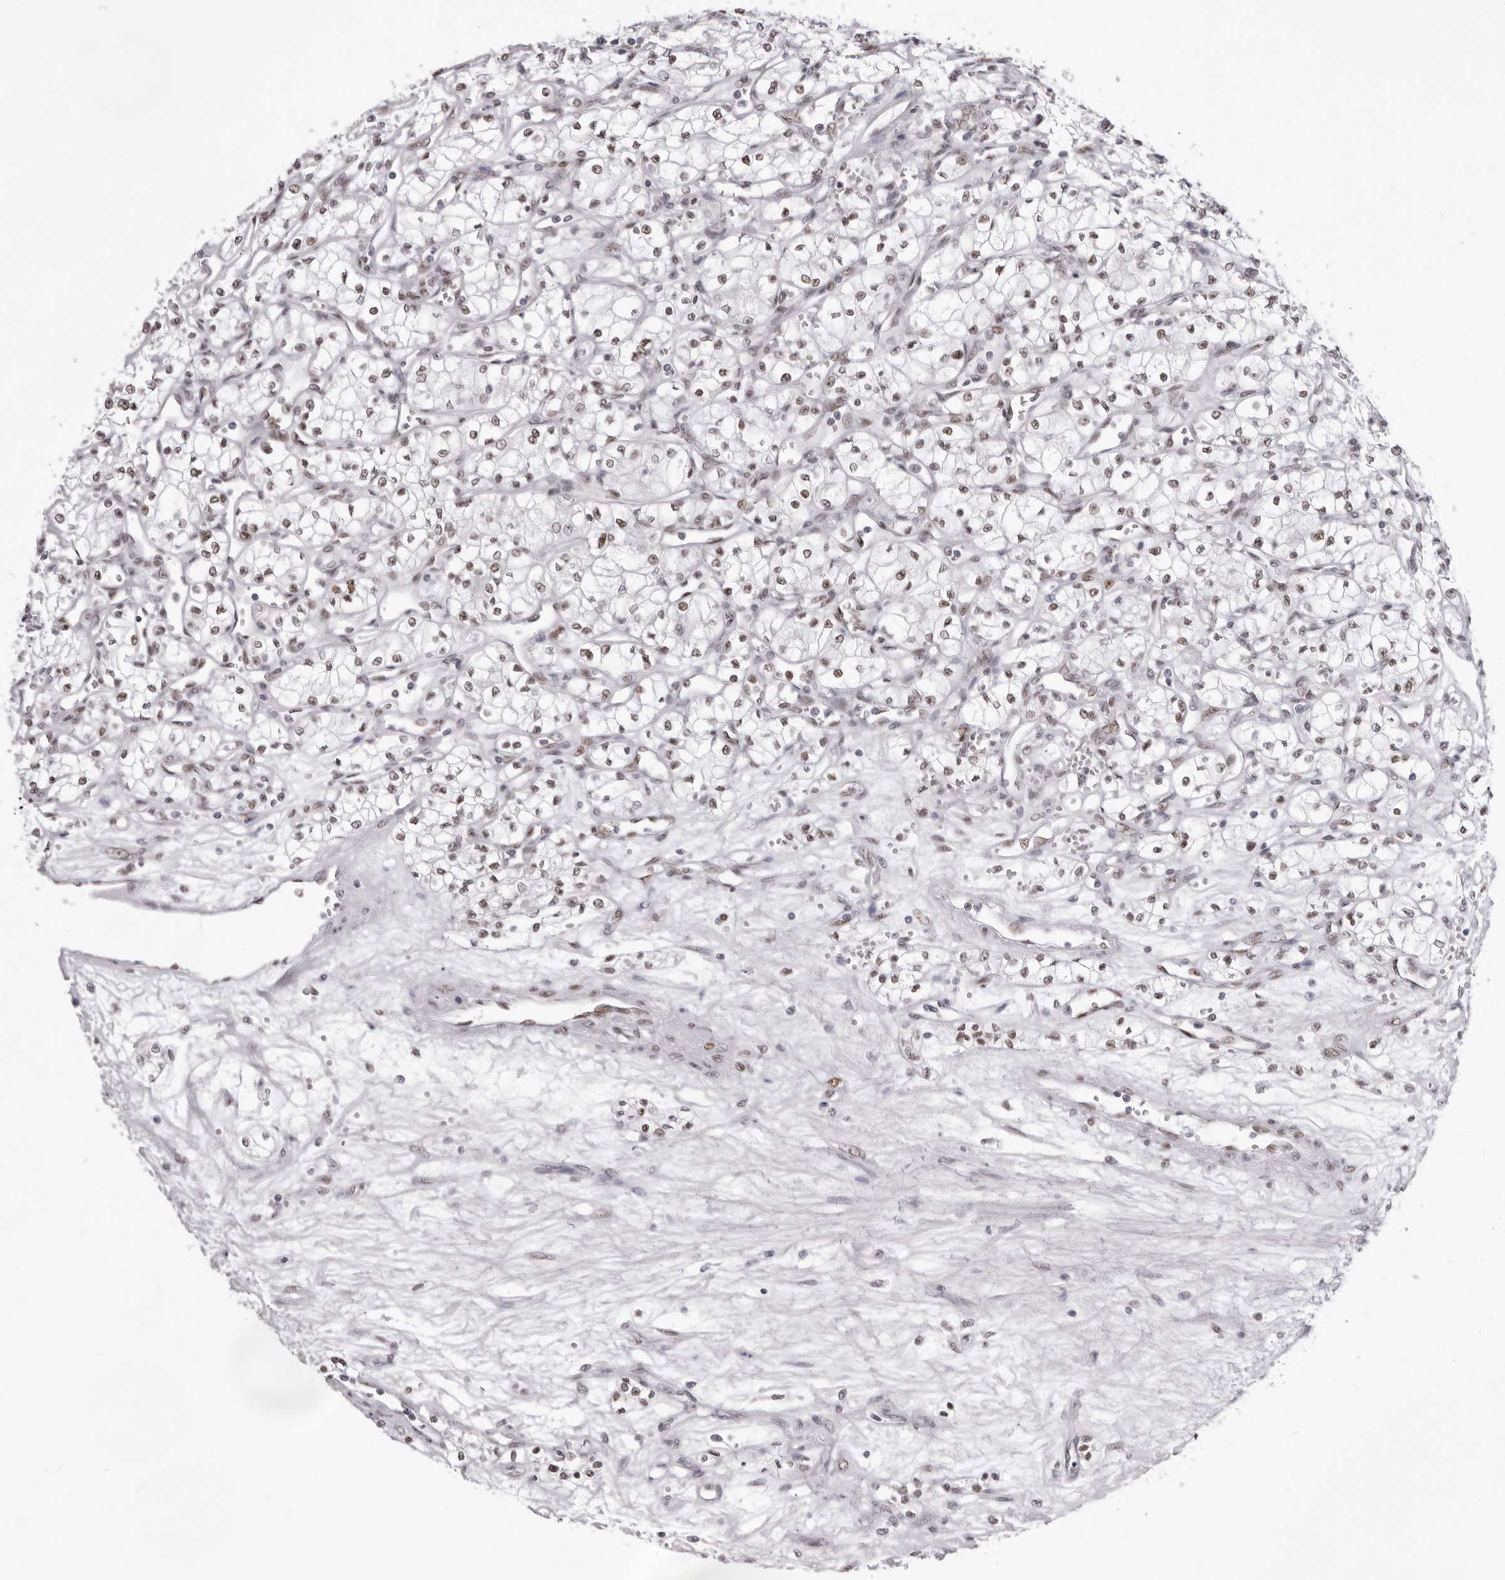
{"staining": {"intensity": "moderate", "quantity": ">75%", "location": "nuclear"}, "tissue": "renal cancer", "cell_type": "Tumor cells", "image_type": "cancer", "snomed": [{"axis": "morphology", "description": "Adenocarcinoma, NOS"}, {"axis": "topography", "description": "Kidney"}], "caption": "There is medium levels of moderate nuclear staining in tumor cells of renal cancer (adenocarcinoma), as demonstrated by immunohistochemical staining (brown color).", "gene": "IRF2BP2", "patient": {"sex": "male", "age": 59}}